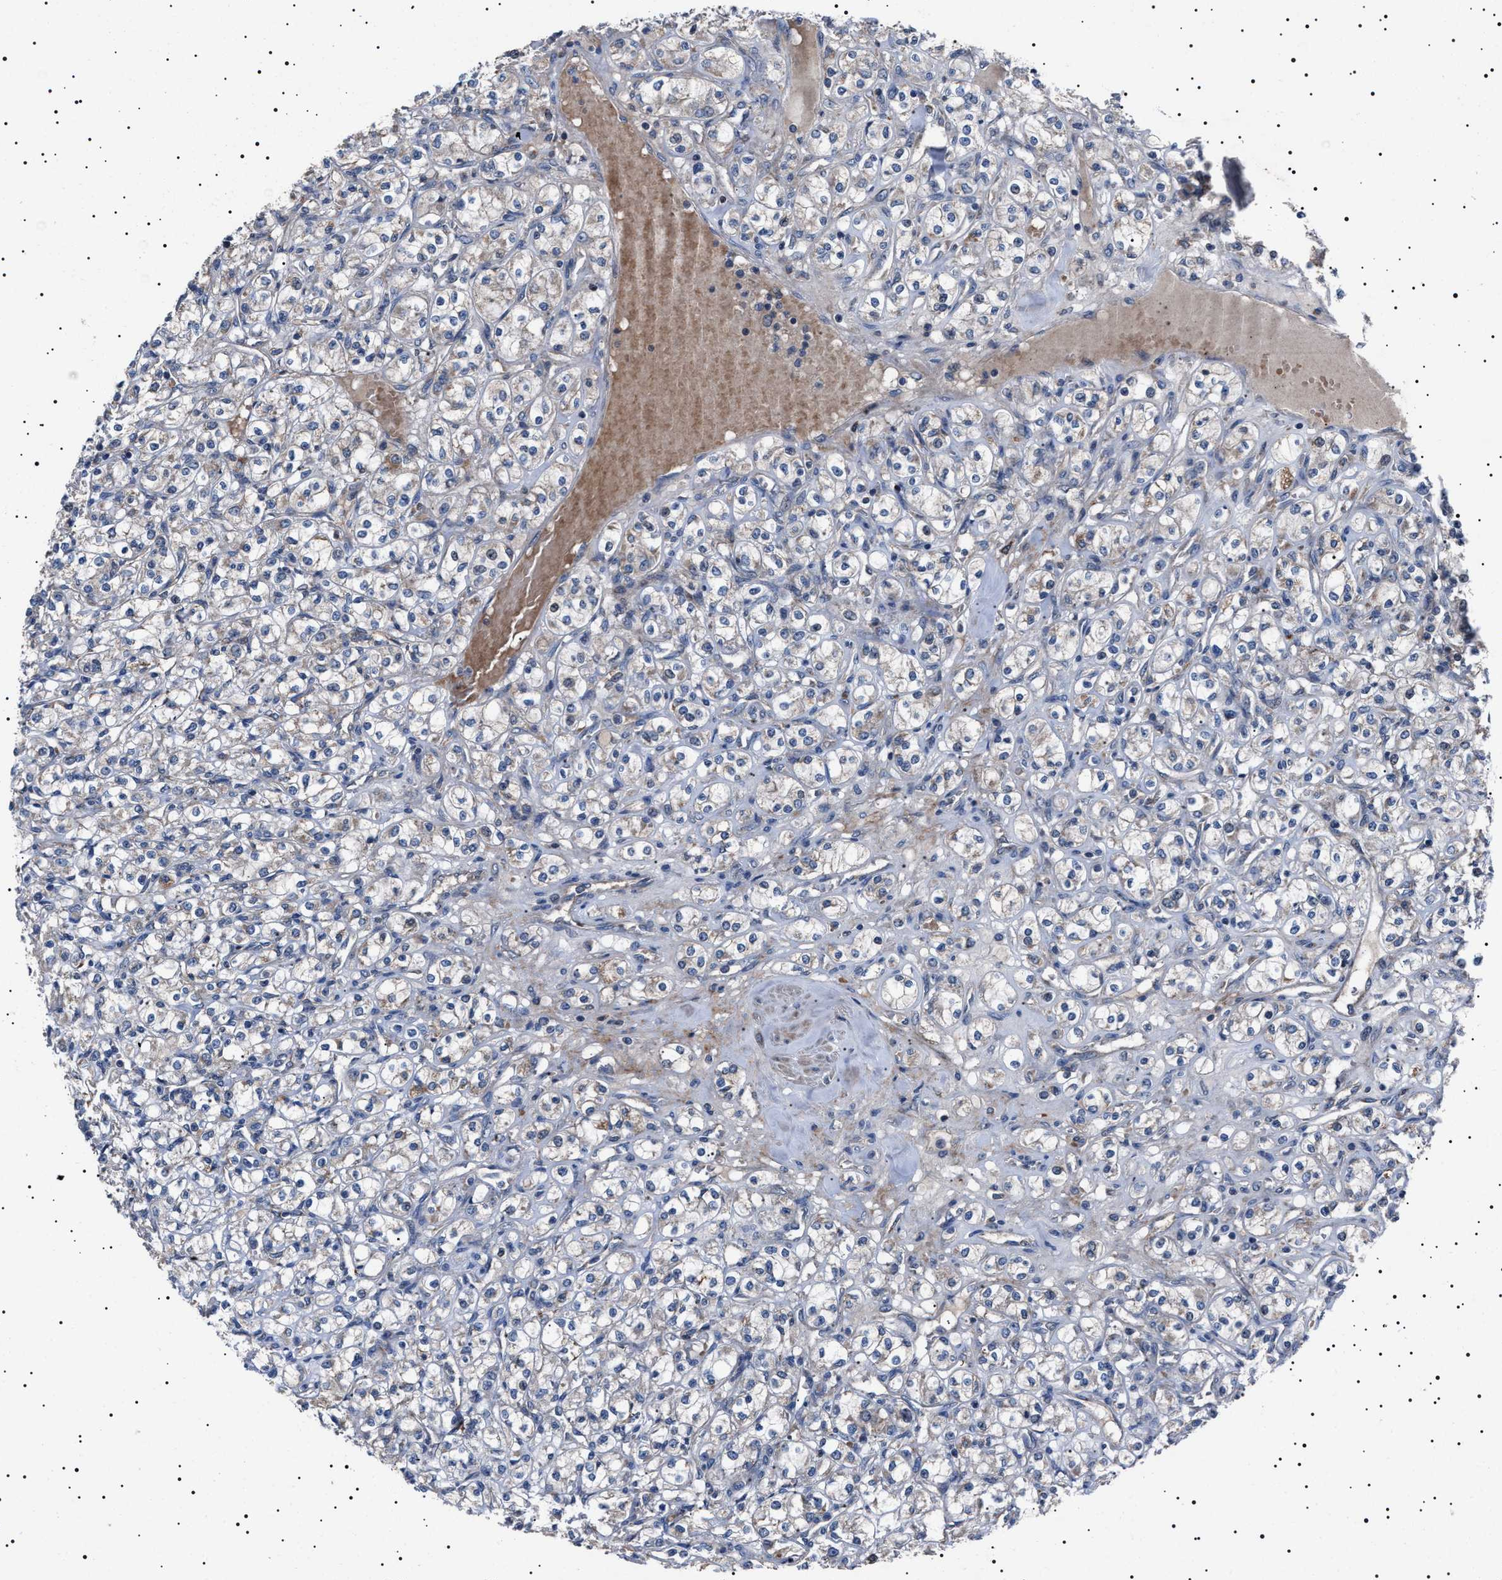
{"staining": {"intensity": "negative", "quantity": "none", "location": "none"}, "tissue": "renal cancer", "cell_type": "Tumor cells", "image_type": "cancer", "snomed": [{"axis": "morphology", "description": "Adenocarcinoma, NOS"}, {"axis": "topography", "description": "Kidney"}], "caption": "DAB (3,3'-diaminobenzidine) immunohistochemical staining of adenocarcinoma (renal) displays no significant positivity in tumor cells.", "gene": "PTRH1", "patient": {"sex": "male", "age": 77}}